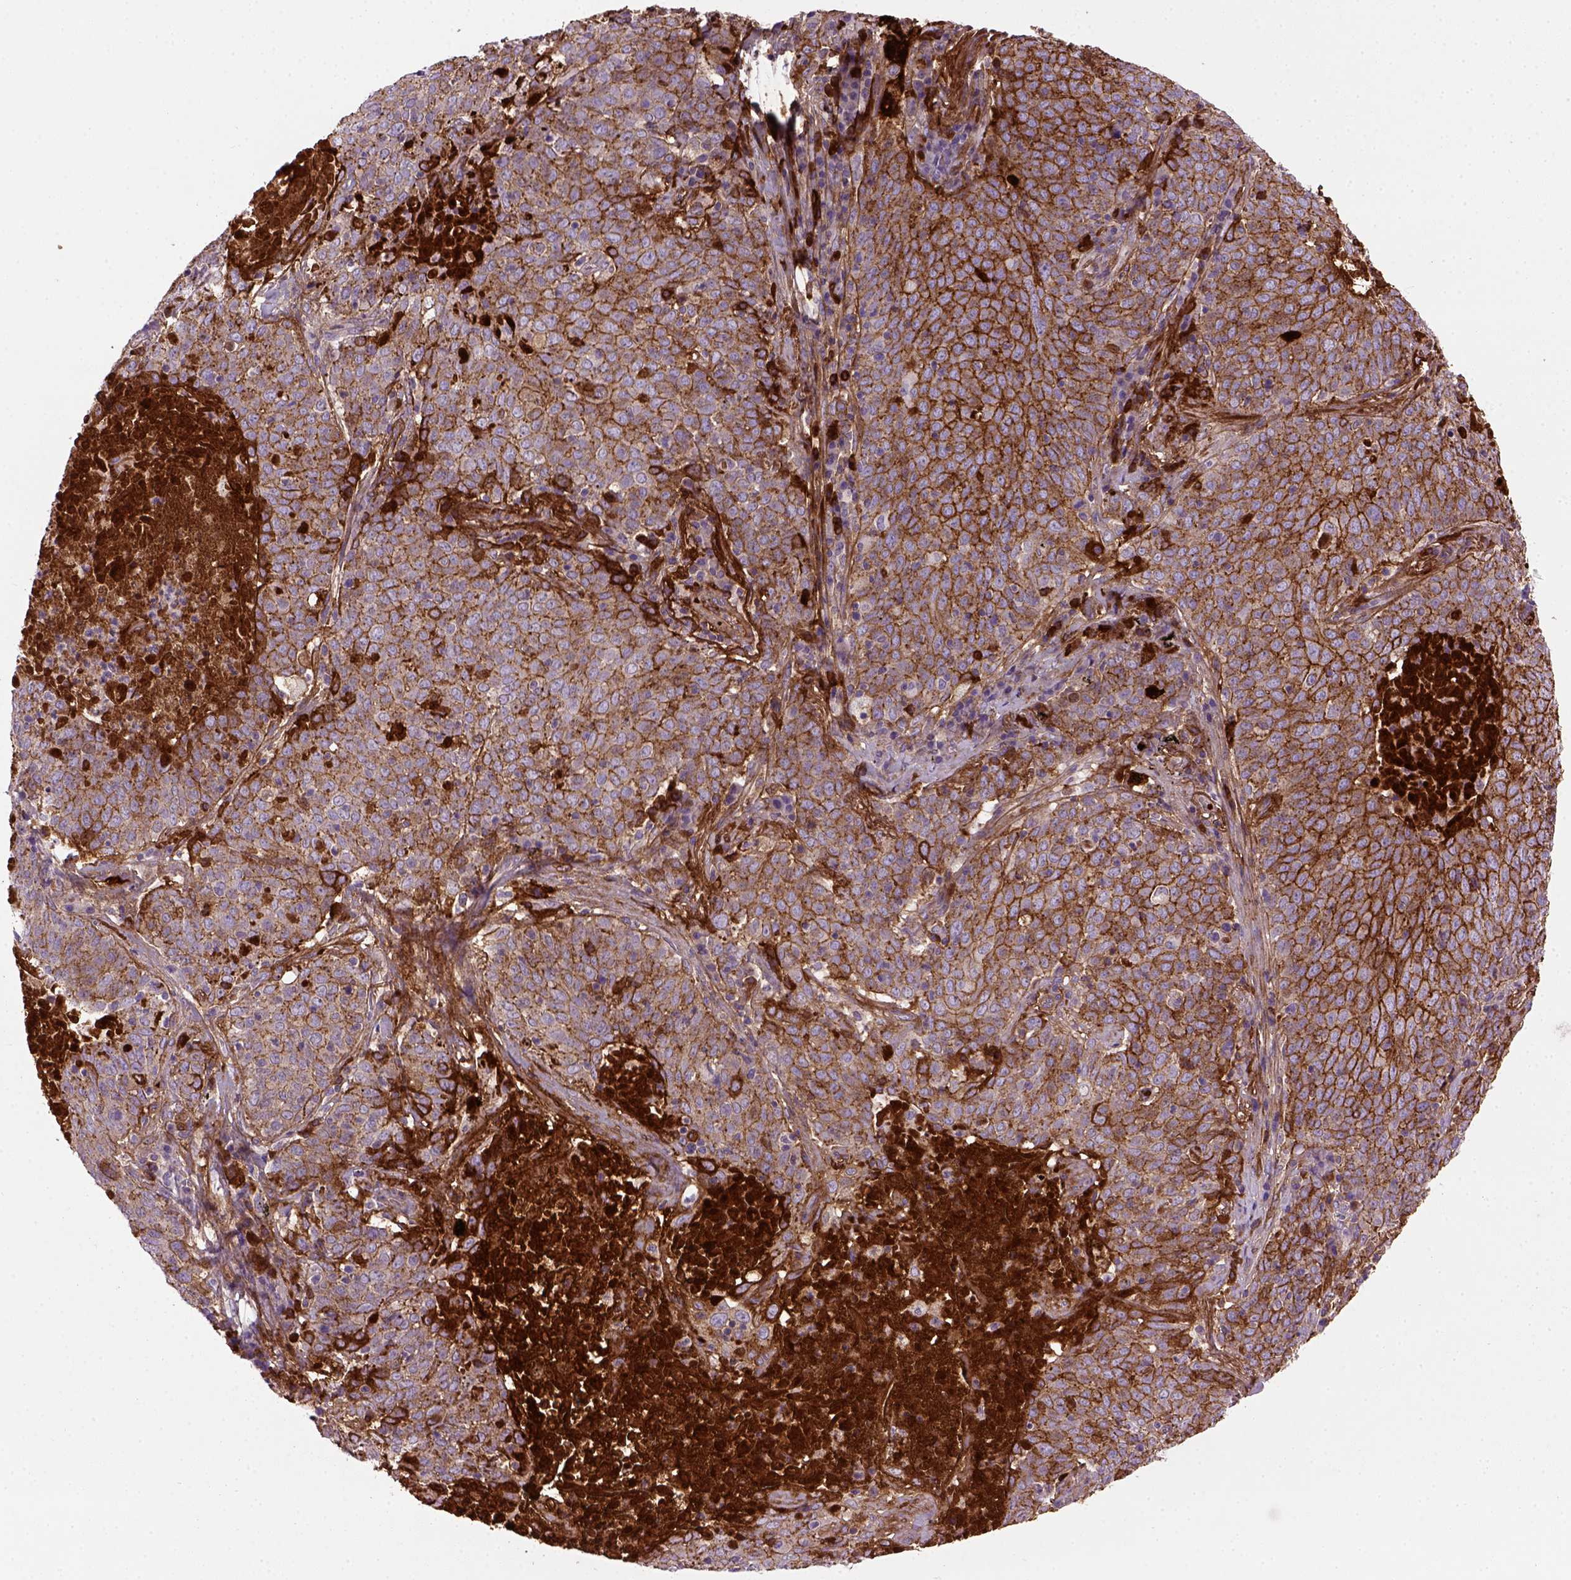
{"staining": {"intensity": "moderate", "quantity": ">75%", "location": "cytoplasmic/membranous"}, "tissue": "lung cancer", "cell_type": "Tumor cells", "image_type": "cancer", "snomed": [{"axis": "morphology", "description": "Squamous cell carcinoma, NOS"}, {"axis": "topography", "description": "Lung"}], "caption": "Lung cancer (squamous cell carcinoma) stained with DAB (3,3'-diaminobenzidine) immunohistochemistry (IHC) exhibits medium levels of moderate cytoplasmic/membranous staining in about >75% of tumor cells.", "gene": "CDH1", "patient": {"sex": "male", "age": 82}}